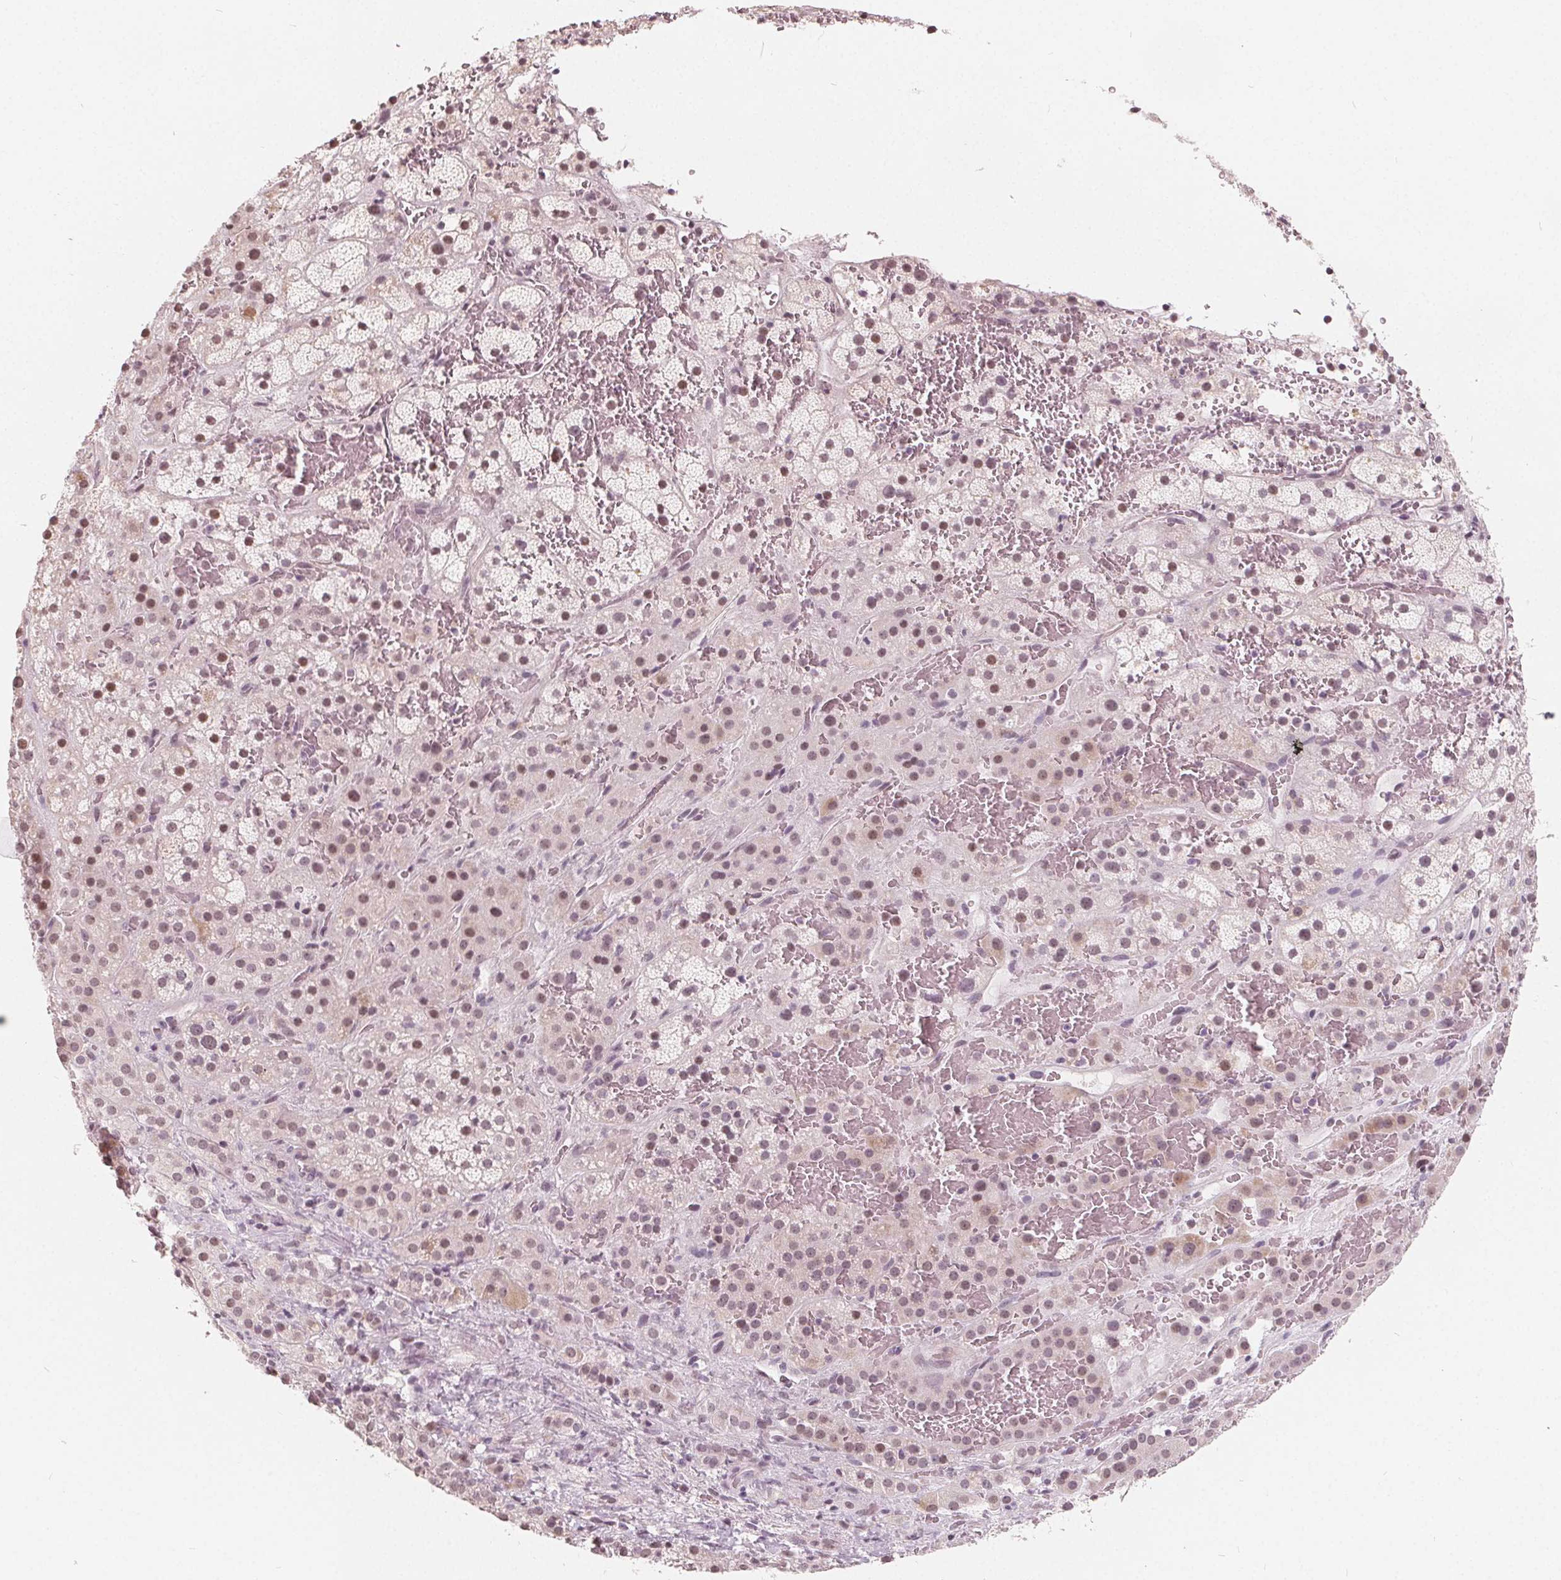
{"staining": {"intensity": "moderate", "quantity": "25%-75%", "location": "nuclear"}, "tissue": "adrenal gland", "cell_type": "Glandular cells", "image_type": "normal", "snomed": [{"axis": "morphology", "description": "Normal tissue, NOS"}, {"axis": "topography", "description": "Adrenal gland"}], "caption": "Immunohistochemical staining of benign human adrenal gland demonstrates 25%-75% levels of moderate nuclear protein expression in approximately 25%-75% of glandular cells. (IHC, brightfield microscopy, high magnification).", "gene": "NUP210L", "patient": {"sex": "male", "age": 57}}